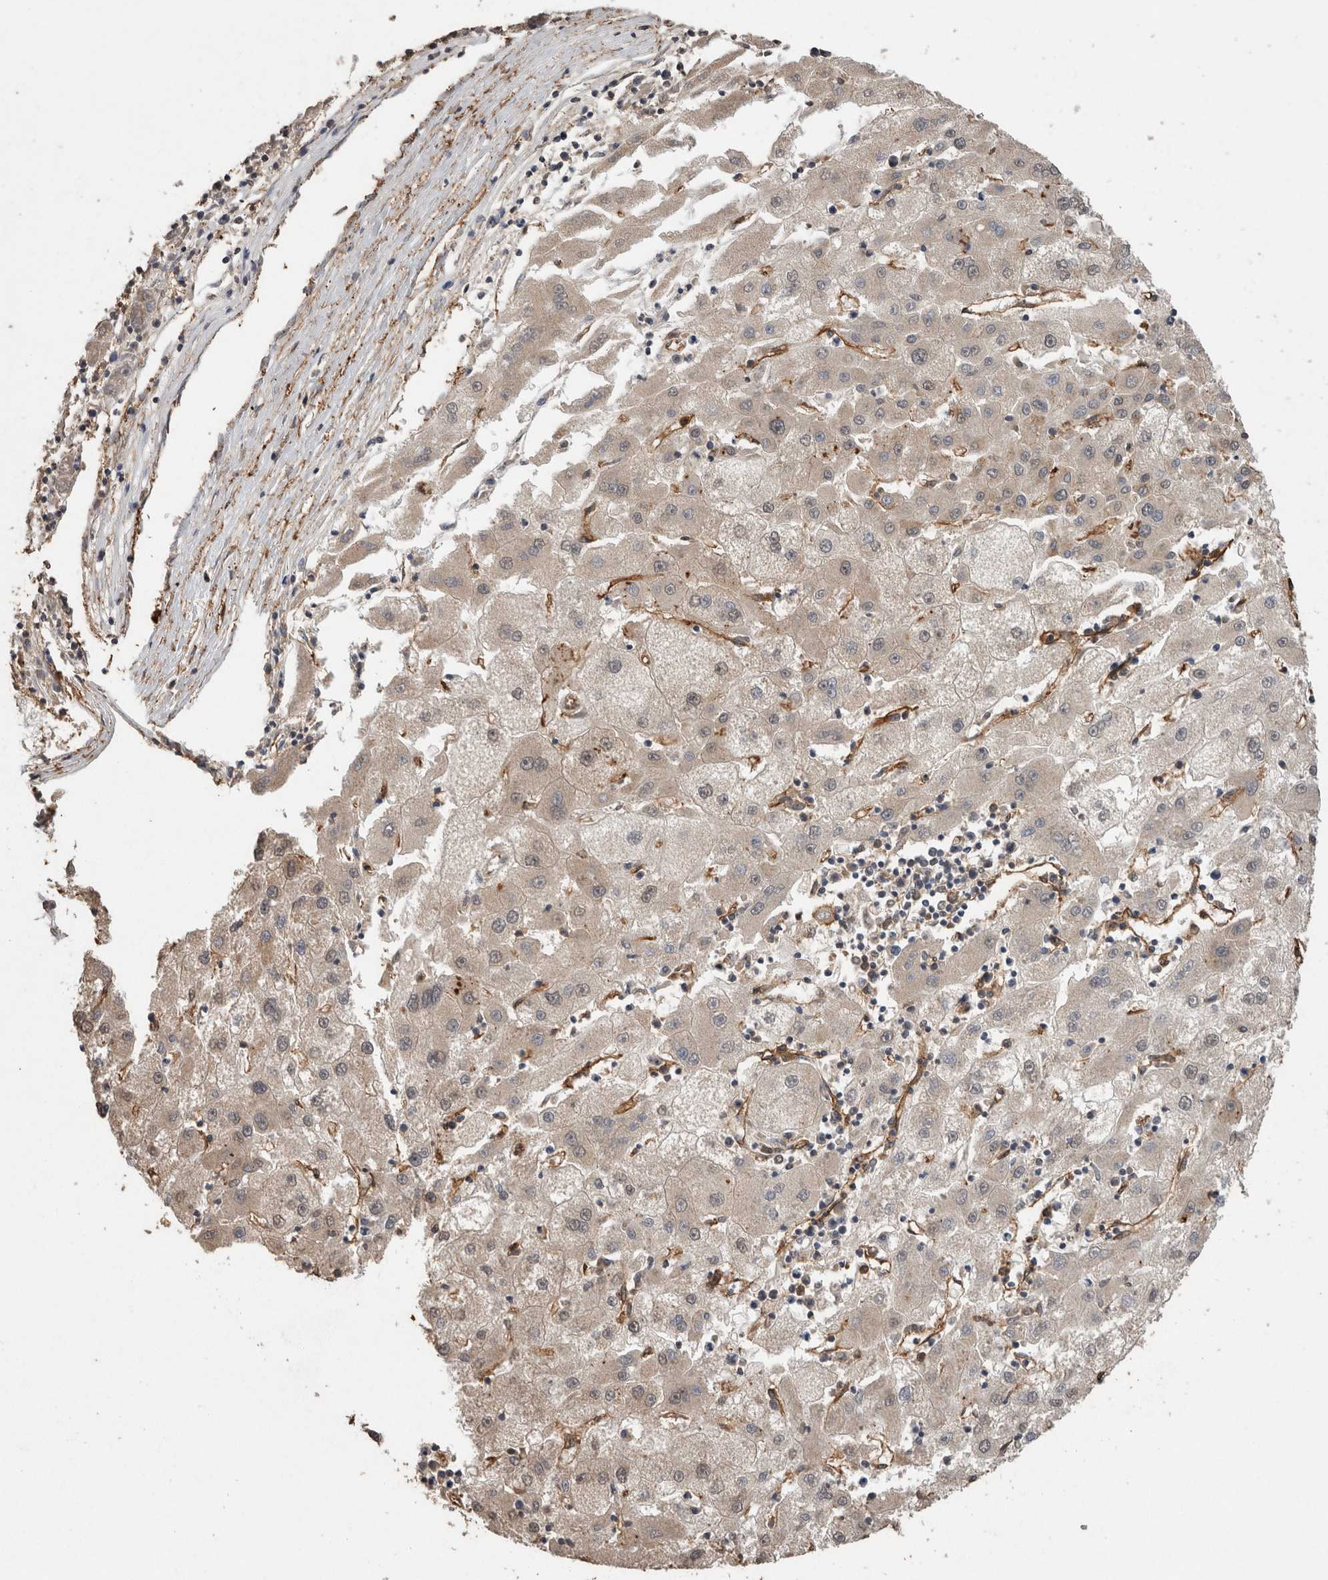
{"staining": {"intensity": "negative", "quantity": "none", "location": "none"}, "tissue": "liver cancer", "cell_type": "Tumor cells", "image_type": "cancer", "snomed": [{"axis": "morphology", "description": "Carcinoma, Hepatocellular, NOS"}, {"axis": "topography", "description": "Liver"}], "caption": "Liver hepatocellular carcinoma was stained to show a protein in brown. There is no significant expression in tumor cells.", "gene": "S100A10", "patient": {"sex": "male", "age": 72}}